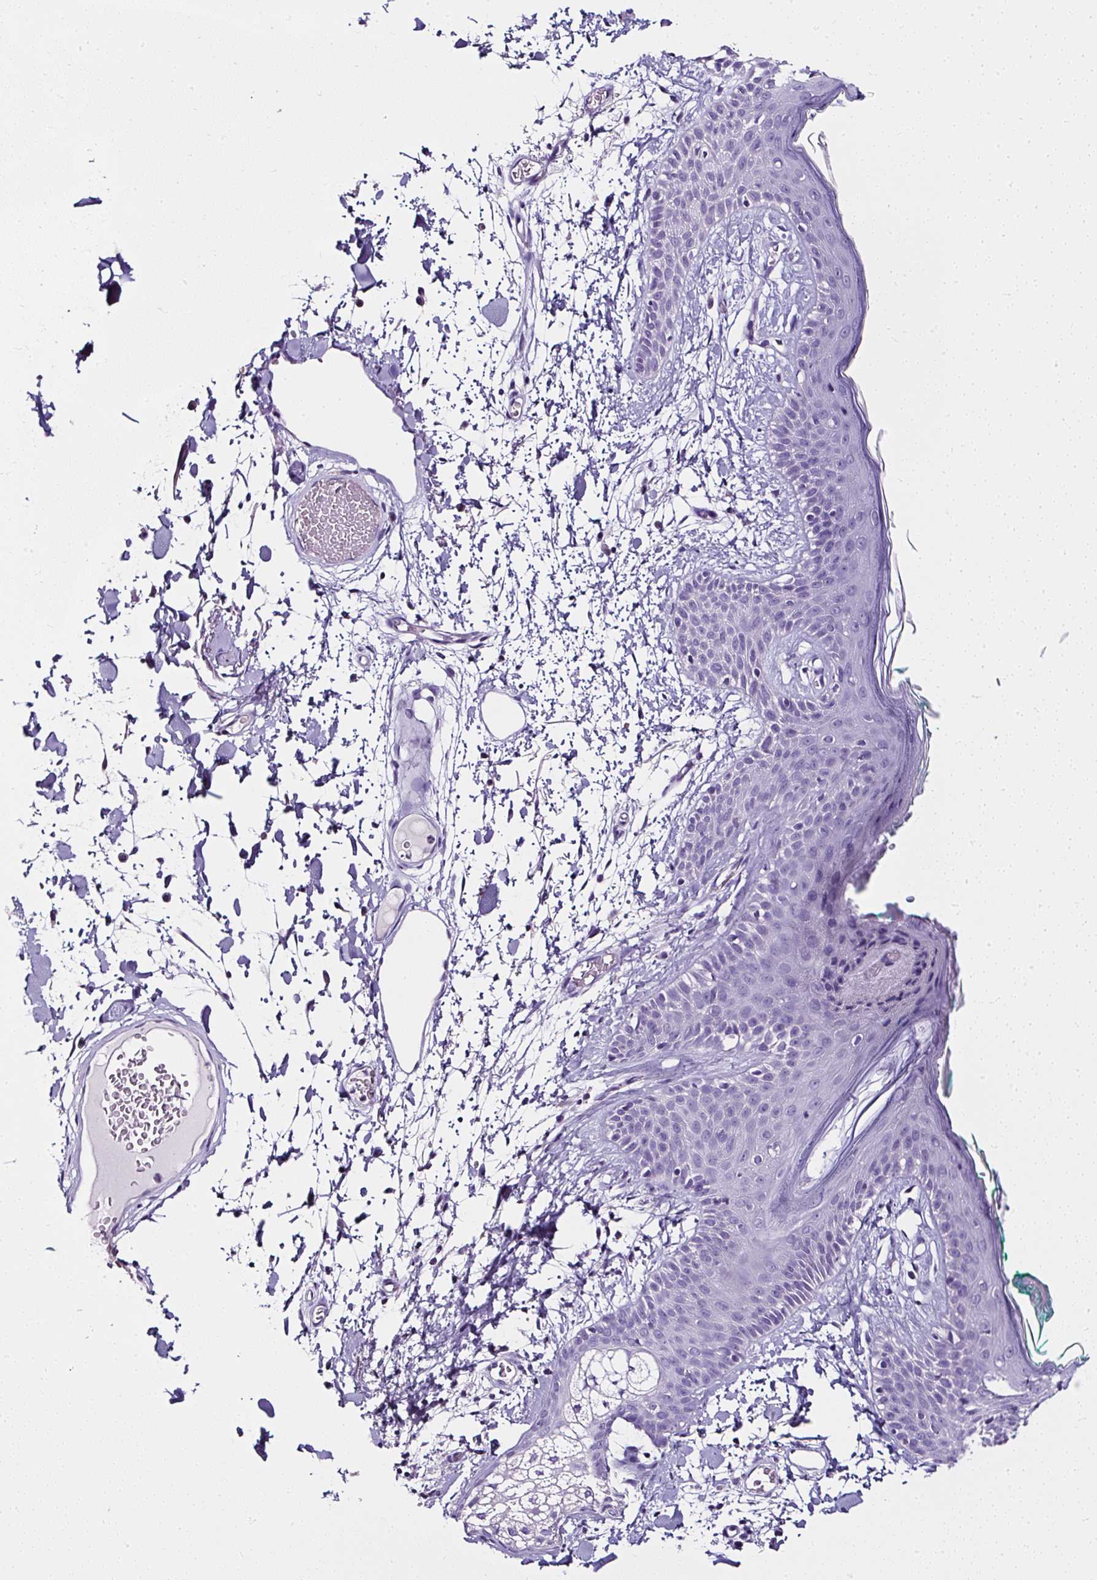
{"staining": {"intensity": "negative", "quantity": "none", "location": "none"}, "tissue": "skin", "cell_type": "Fibroblasts", "image_type": "normal", "snomed": [{"axis": "morphology", "description": "Normal tissue, NOS"}, {"axis": "topography", "description": "Skin"}], "caption": "Skin stained for a protein using immunohistochemistry (IHC) displays no positivity fibroblasts.", "gene": "ATP2A1", "patient": {"sex": "male", "age": 79}}